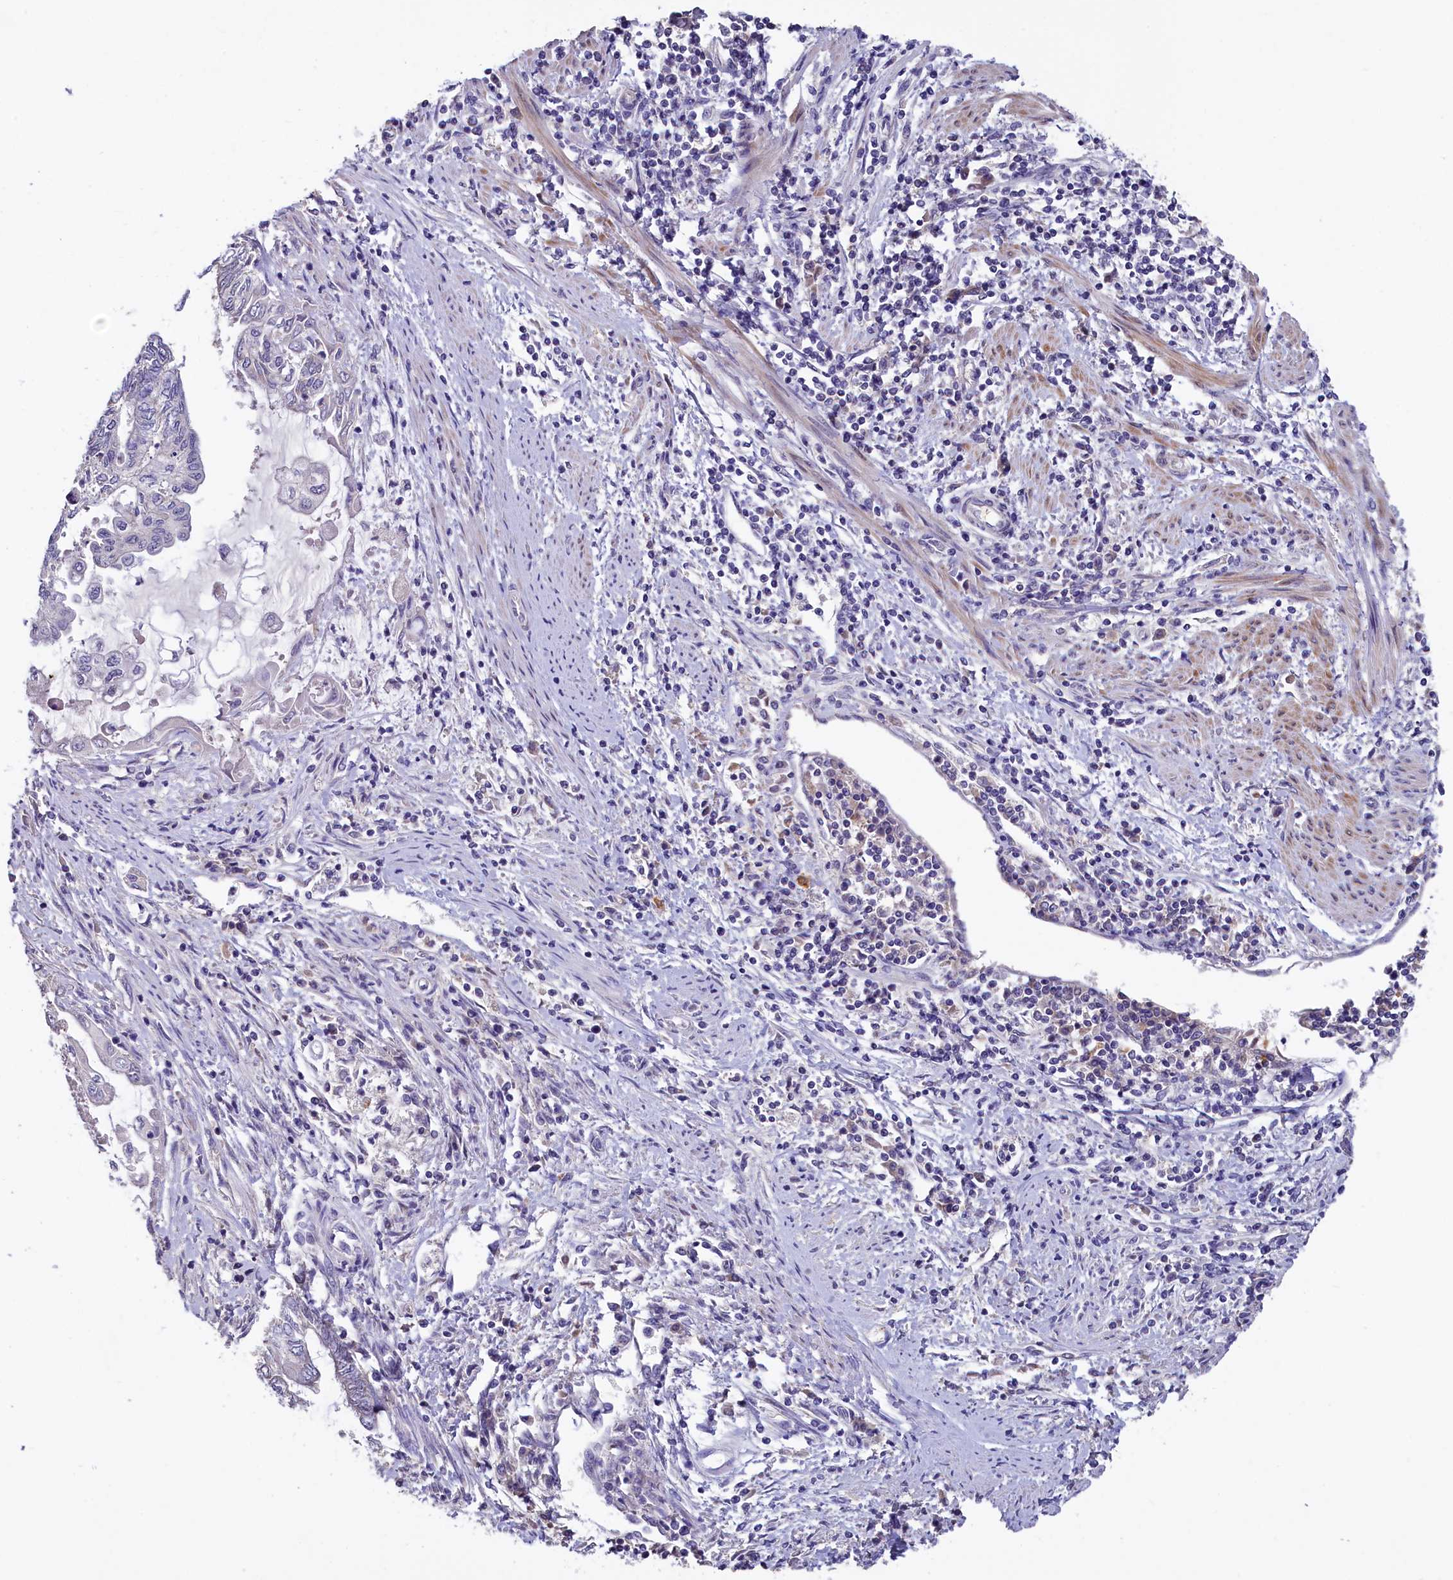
{"staining": {"intensity": "weak", "quantity": "<25%", "location": "cytoplasmic/membranous"}, "tissue": "endometrial cancer", "cell_type": "Tumor cells", "image_type": "cancer", "snomed": [{"axis": "morphology", "description": "Adenocarcinoma, NOS"}, {"axis": "topography", "description": "Uterus"}, {"axis": "topography", "description": "Endometrium"}], "caption": "Image shows no protein staining in tumor cells of adenocarcinoma (endometrial) tissue. The staining was performed using DAB (3,3'-diaminobenzidine) to visualize the protein expression in brown, while the nuclei were stained in blue with hematoxylin (Magnification: 20x).", "gene": "SLC39A6", "patient": {"sex": "female", "age": 70}}